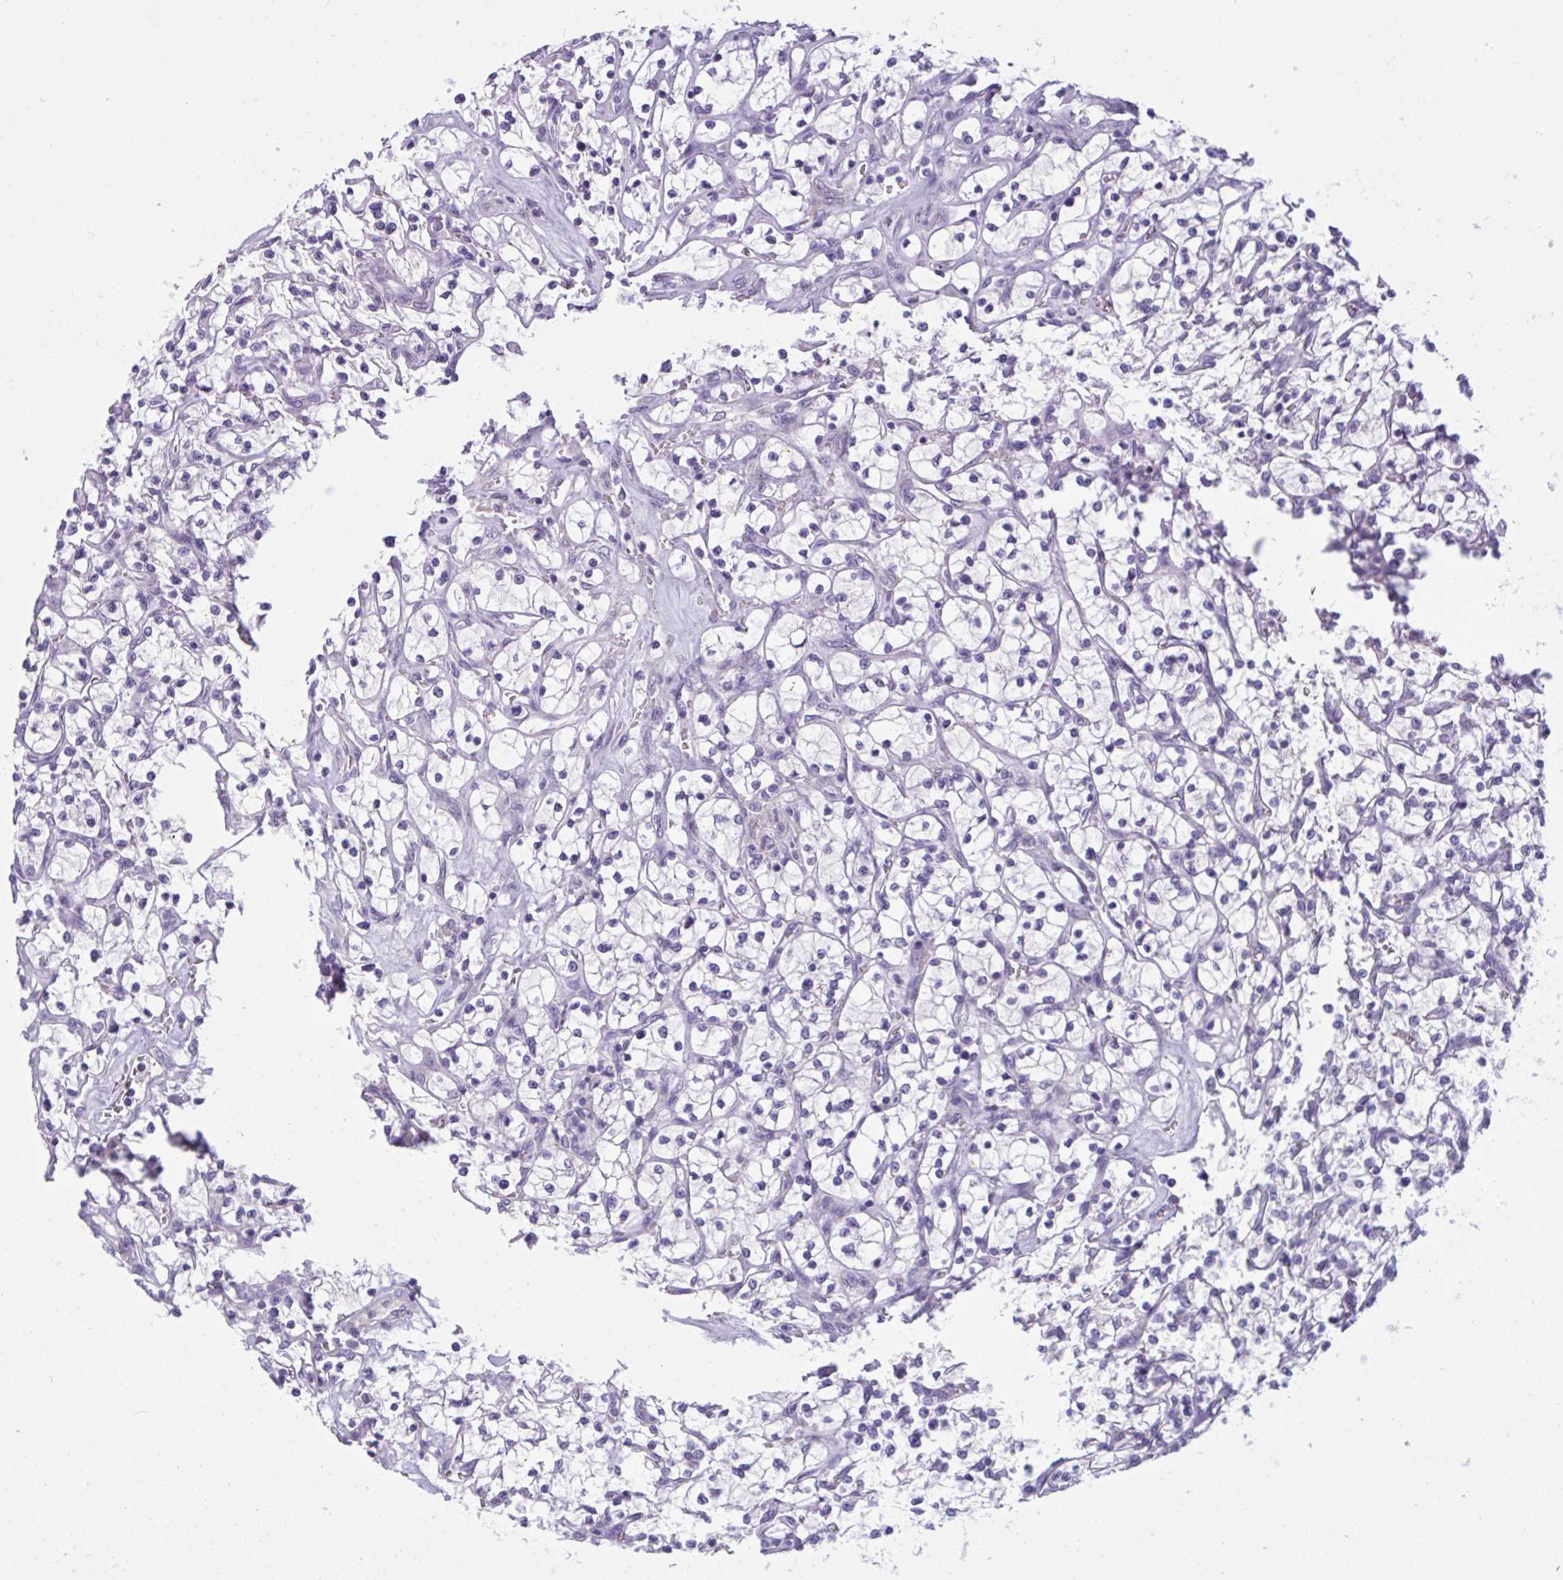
{"staining": {"intensity": "negative", "quantity": "none", "location": "none"}, "tissue": "renal cancer", "cell_type": "Tumor cells", "image_type": "cancer", "snomed": [{"axis": "morphology", "description": "Adenocarcinoma, NOS"}, {"axis": "topography", "description": "Kidney"}], "caption": "An image of human adenocarcinoma (renal) is negative for staining in tumor cells.", "gene": "WNT9B", "patient": {"sex": "female", "age": 64}}